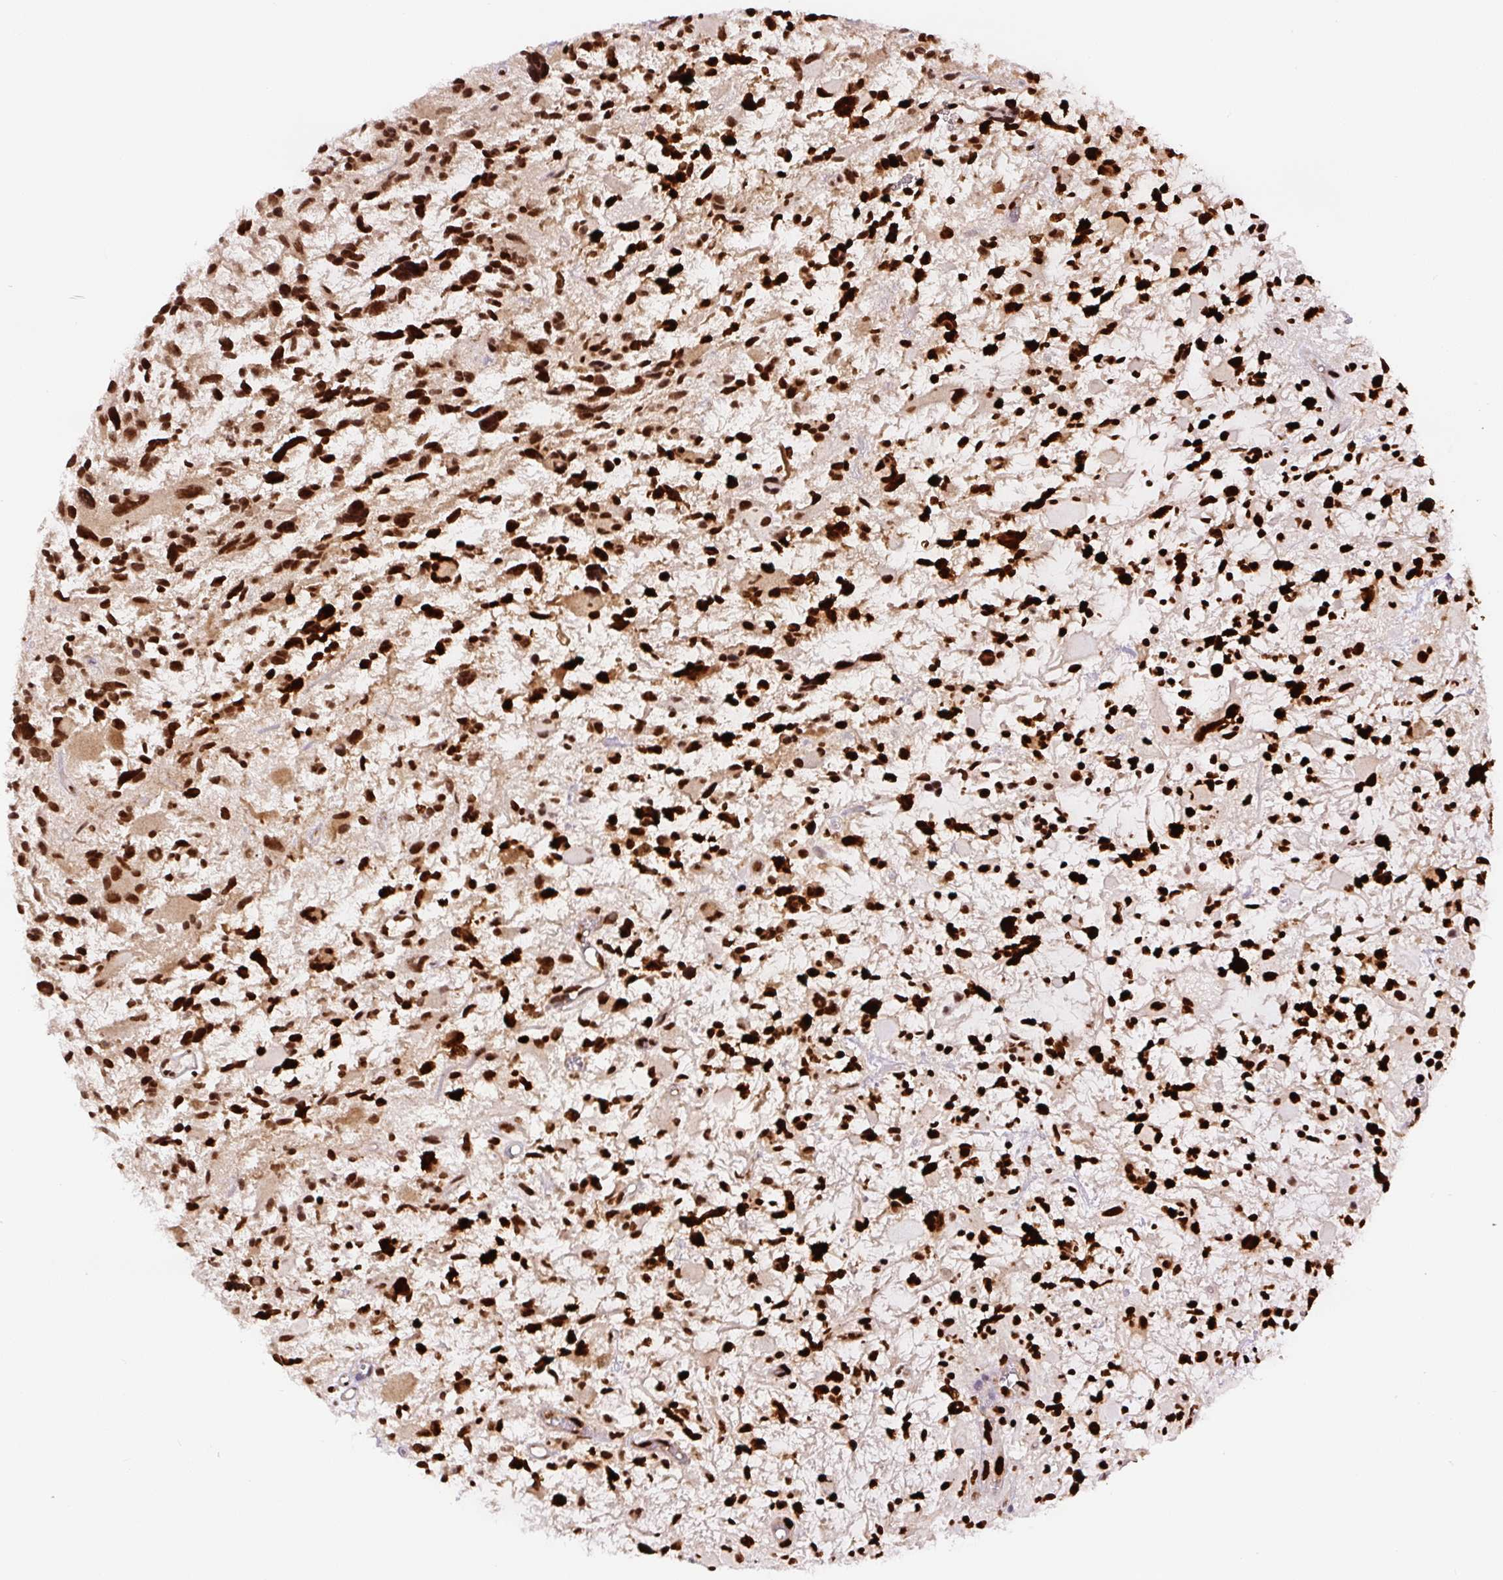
{"staining": {"intensity": "strong", "quantity": ">75%", "location": "nuclear"}, "tissue": "glioma", "cell_type": "Tumor cells", "image_type": "cancer", "snomed": [{"axis": "morphology", "description": "Glioma, malignant, High grade"}, {"axis": "topography", "description": "Brain"}], "caption": "Immunohistochemistry photomicrograph of malignant glioma (high-grade) stained for a protein (brown), which reveals high levels of strong nuclear staining in about >75% of tumor cells.", "gene": "FUS", "patient": {"sex": "female", "age": 11}}